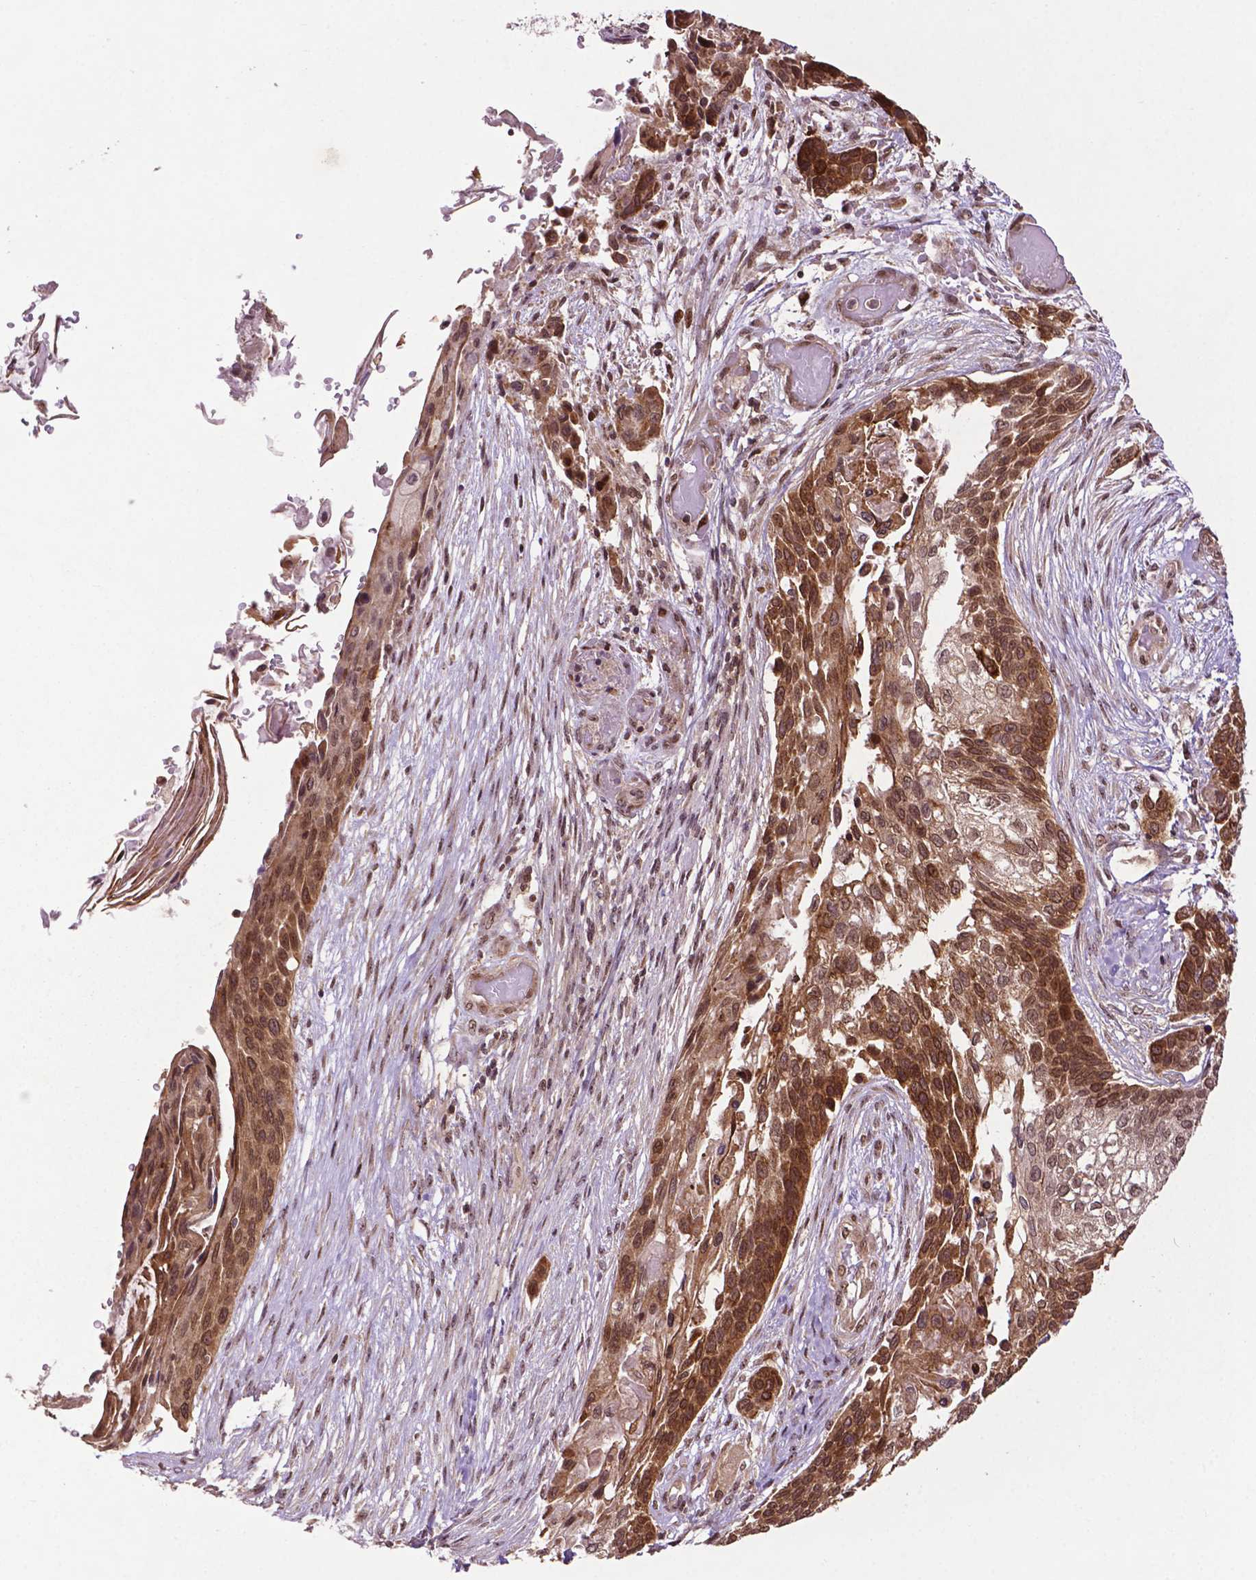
{"staining": {"intensity": "moderate", "quantity": ">75%", "location": "cytoplasmic/membranous,nuclear"}, "tissue": "lung cancer", "cell_type": "Tumor cells", "image_type": "cancer", "snomed": [{"axis": "morphology", "description": "Squamous cell carcinoma, NOS"}, {"axis": "topography", "description": "Lung"}], "caption": "This is a photomicrograph of immunohistochemistry staining of lung squamous cell carcinoma, which shows moderate positivity in the cytoplasmic/membranous and nuclear of tumor cells.", "gene": "TMX2", "patient": {"sex": "male", "age": 69}}